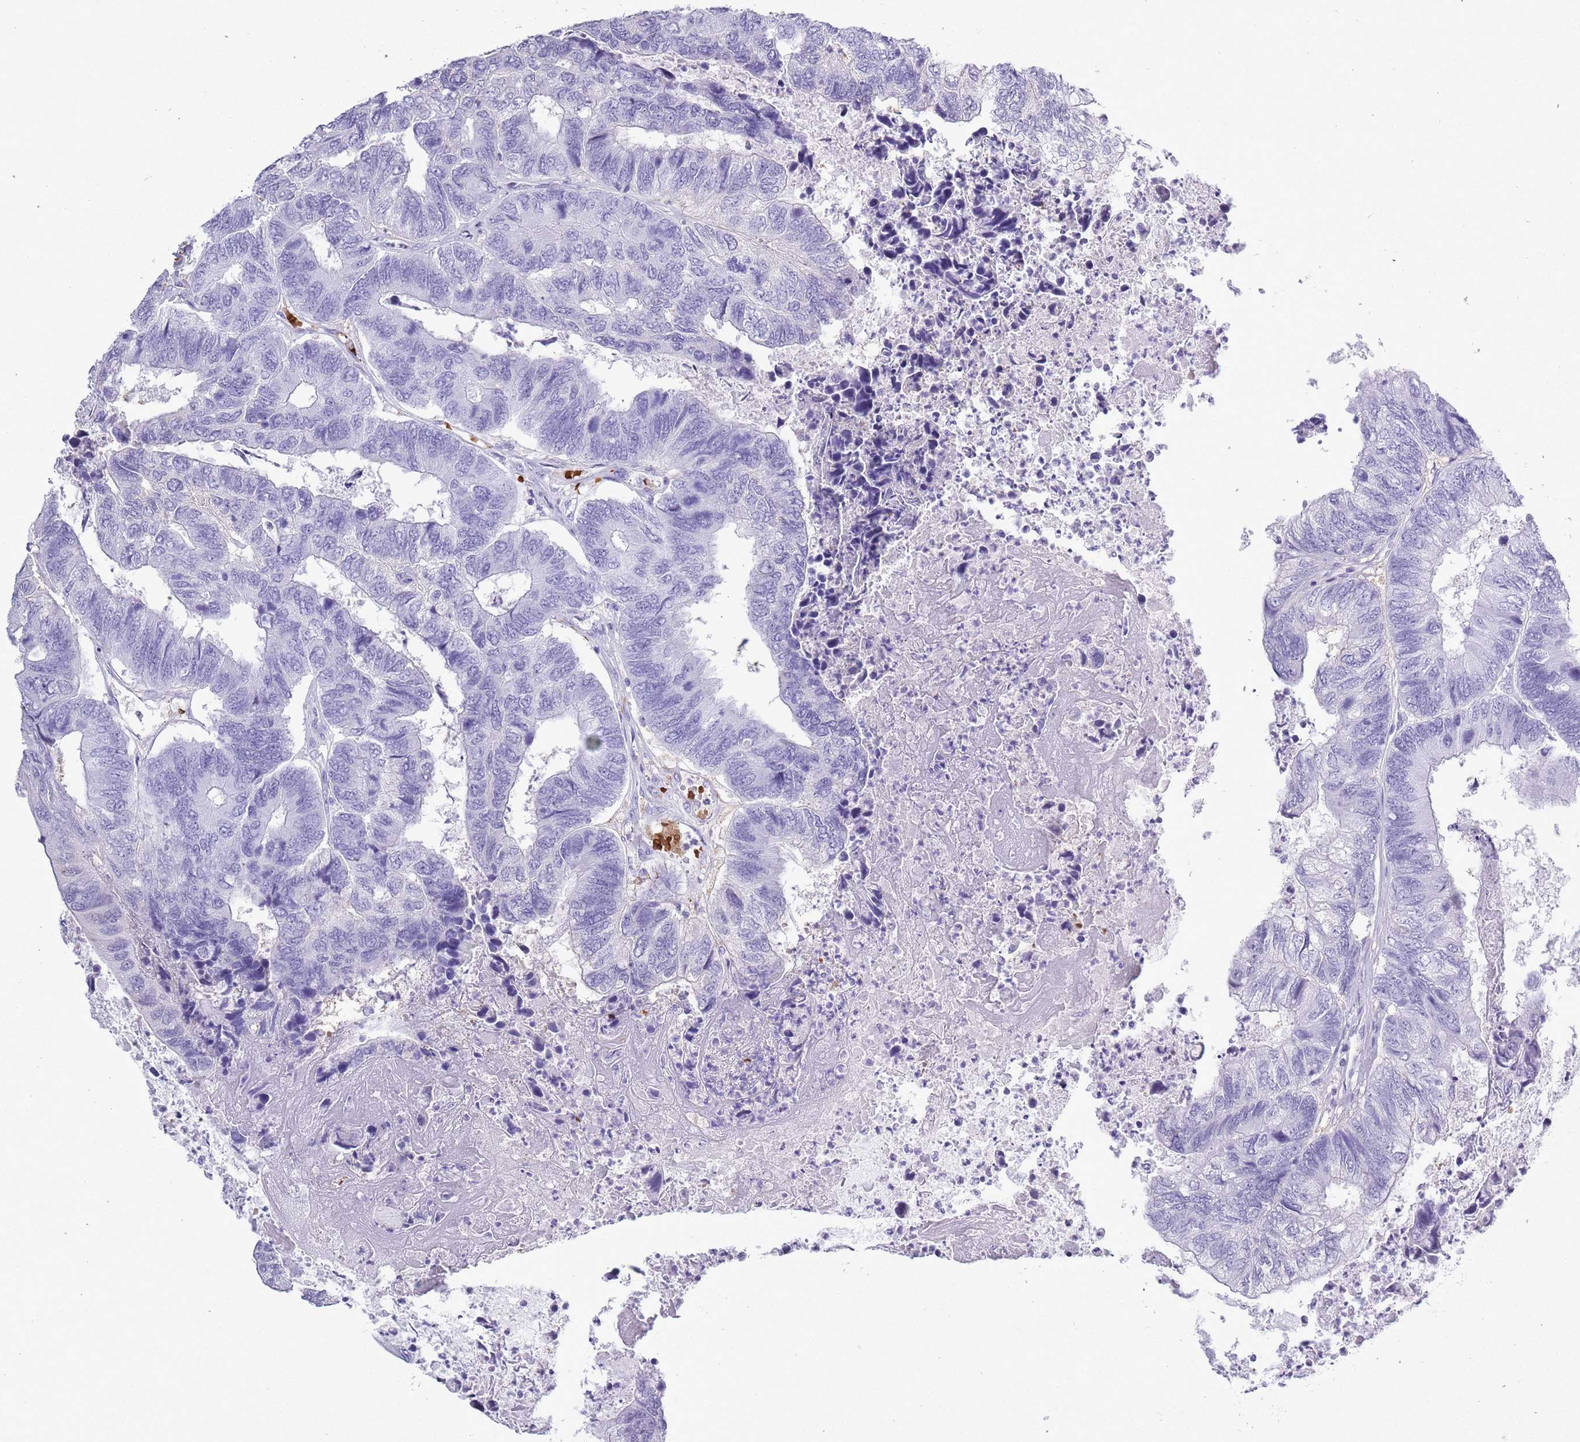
{"staining": {"intensity": "negative", "quantity": "none", "location": "none"}, "tissue": "colorectal cancer", "cell_type": "Tumor cells", "image_type": "cancer", "snomed": [{"axis": "morphology", "description": "Adenocarcinoma, NOS"}, {"axis": "topography", "description": "Colon"}], "caption": "There is no significant positivity in tumor cells of colorectal cancer.", "gene": "OR7C1", "patient": {"sex": "female", "age": 67}}